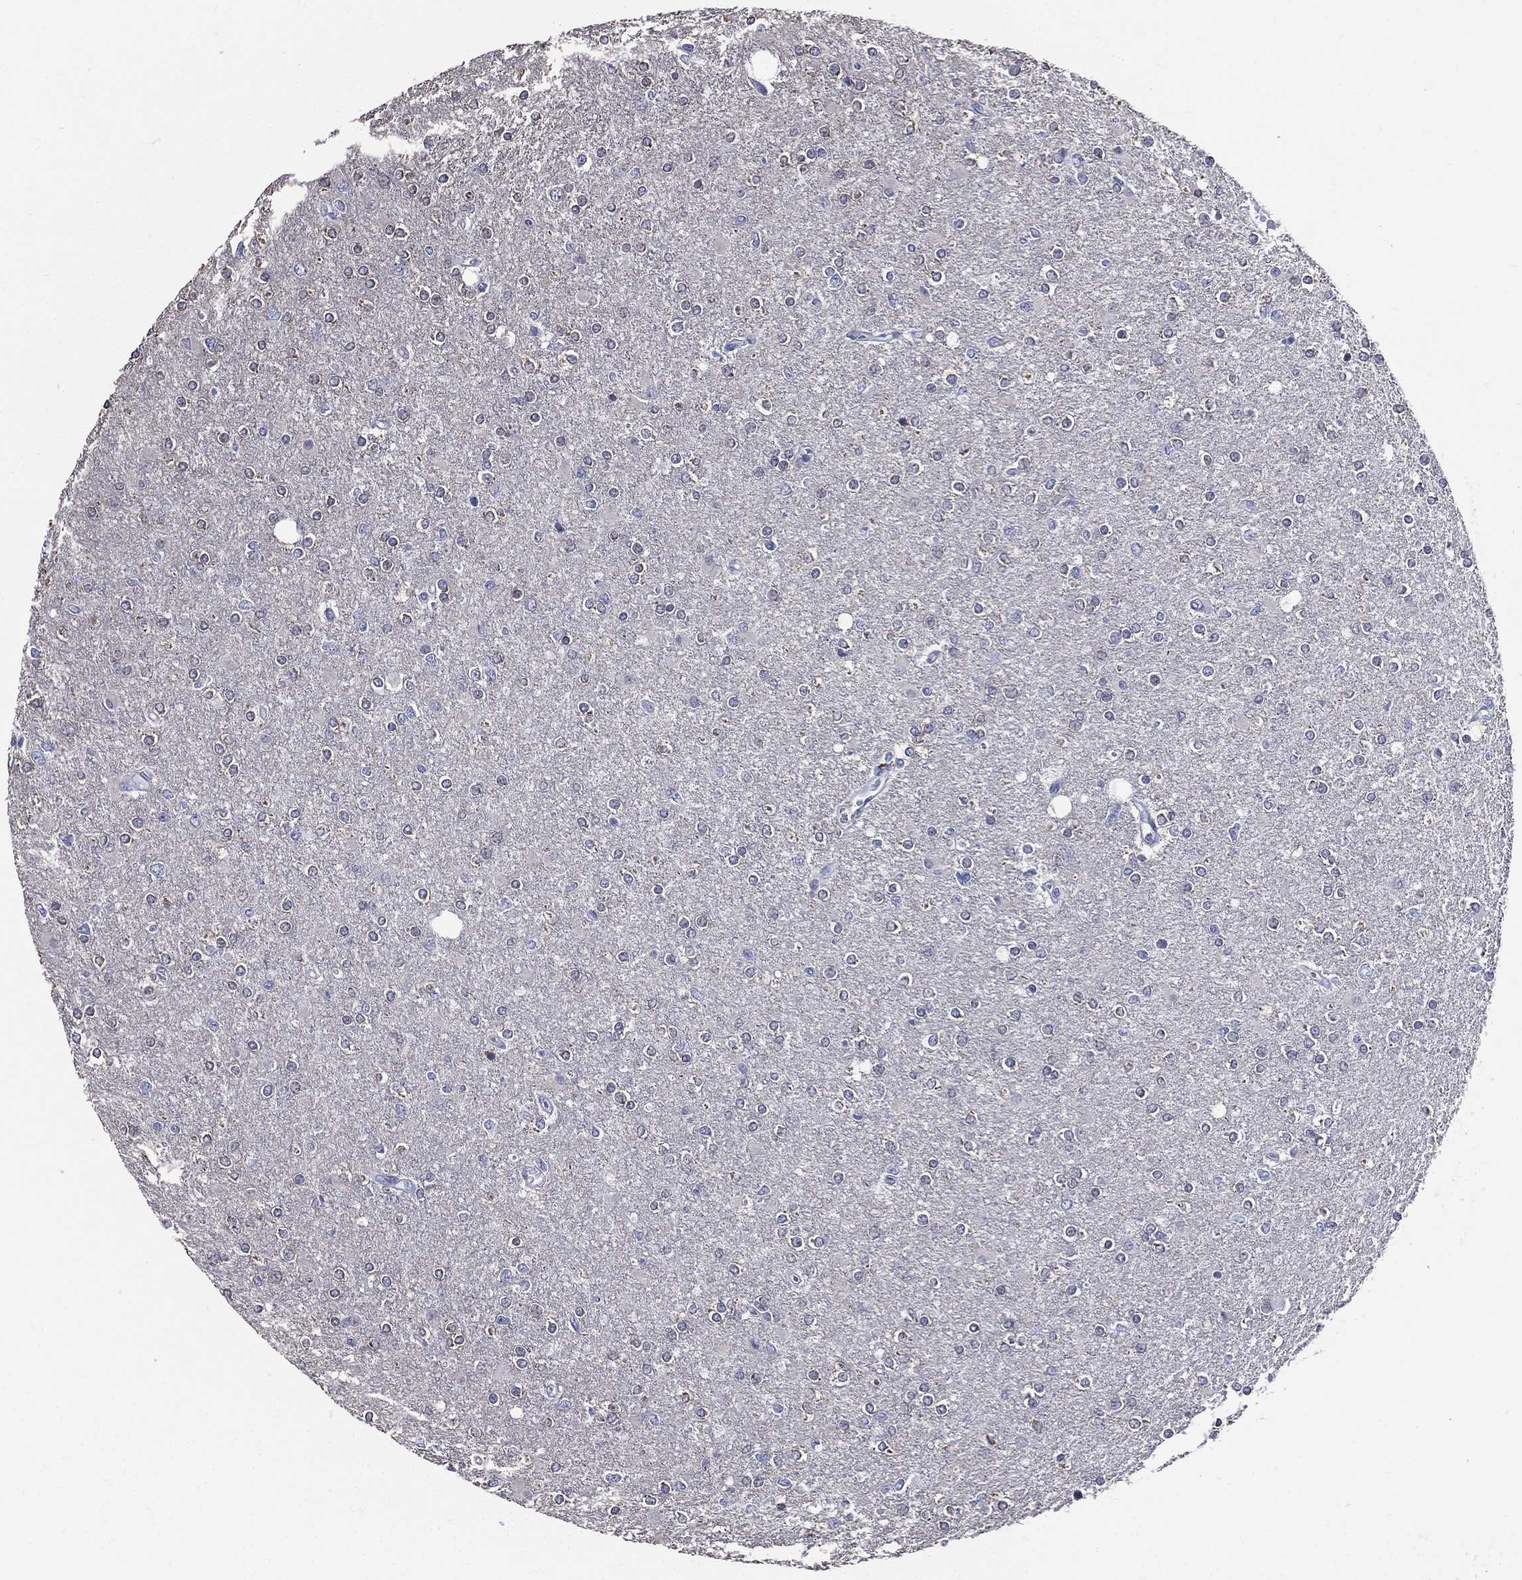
{"staining": {"intensity": "negative", "quantity": "none", "location": "none"}, "tissue": "glioma", "cell_type": "Tumor cells", "image_type": "cancer", "snomed": [{"axis": "morphology", "description": "Glioma, malignant, High grade"}, {"axis": "topography", "description": "Cerebral cortex"}], "caption": "High magnification brightfield microscopy of glioma stained with DAB (3,3'-diaminobenzidine) (brown) and counterstained with hematoxylin (blue): tumor cells show no significant staining.", "gene": "DPYS", "patient": {"sex": "male", "age": 70}}